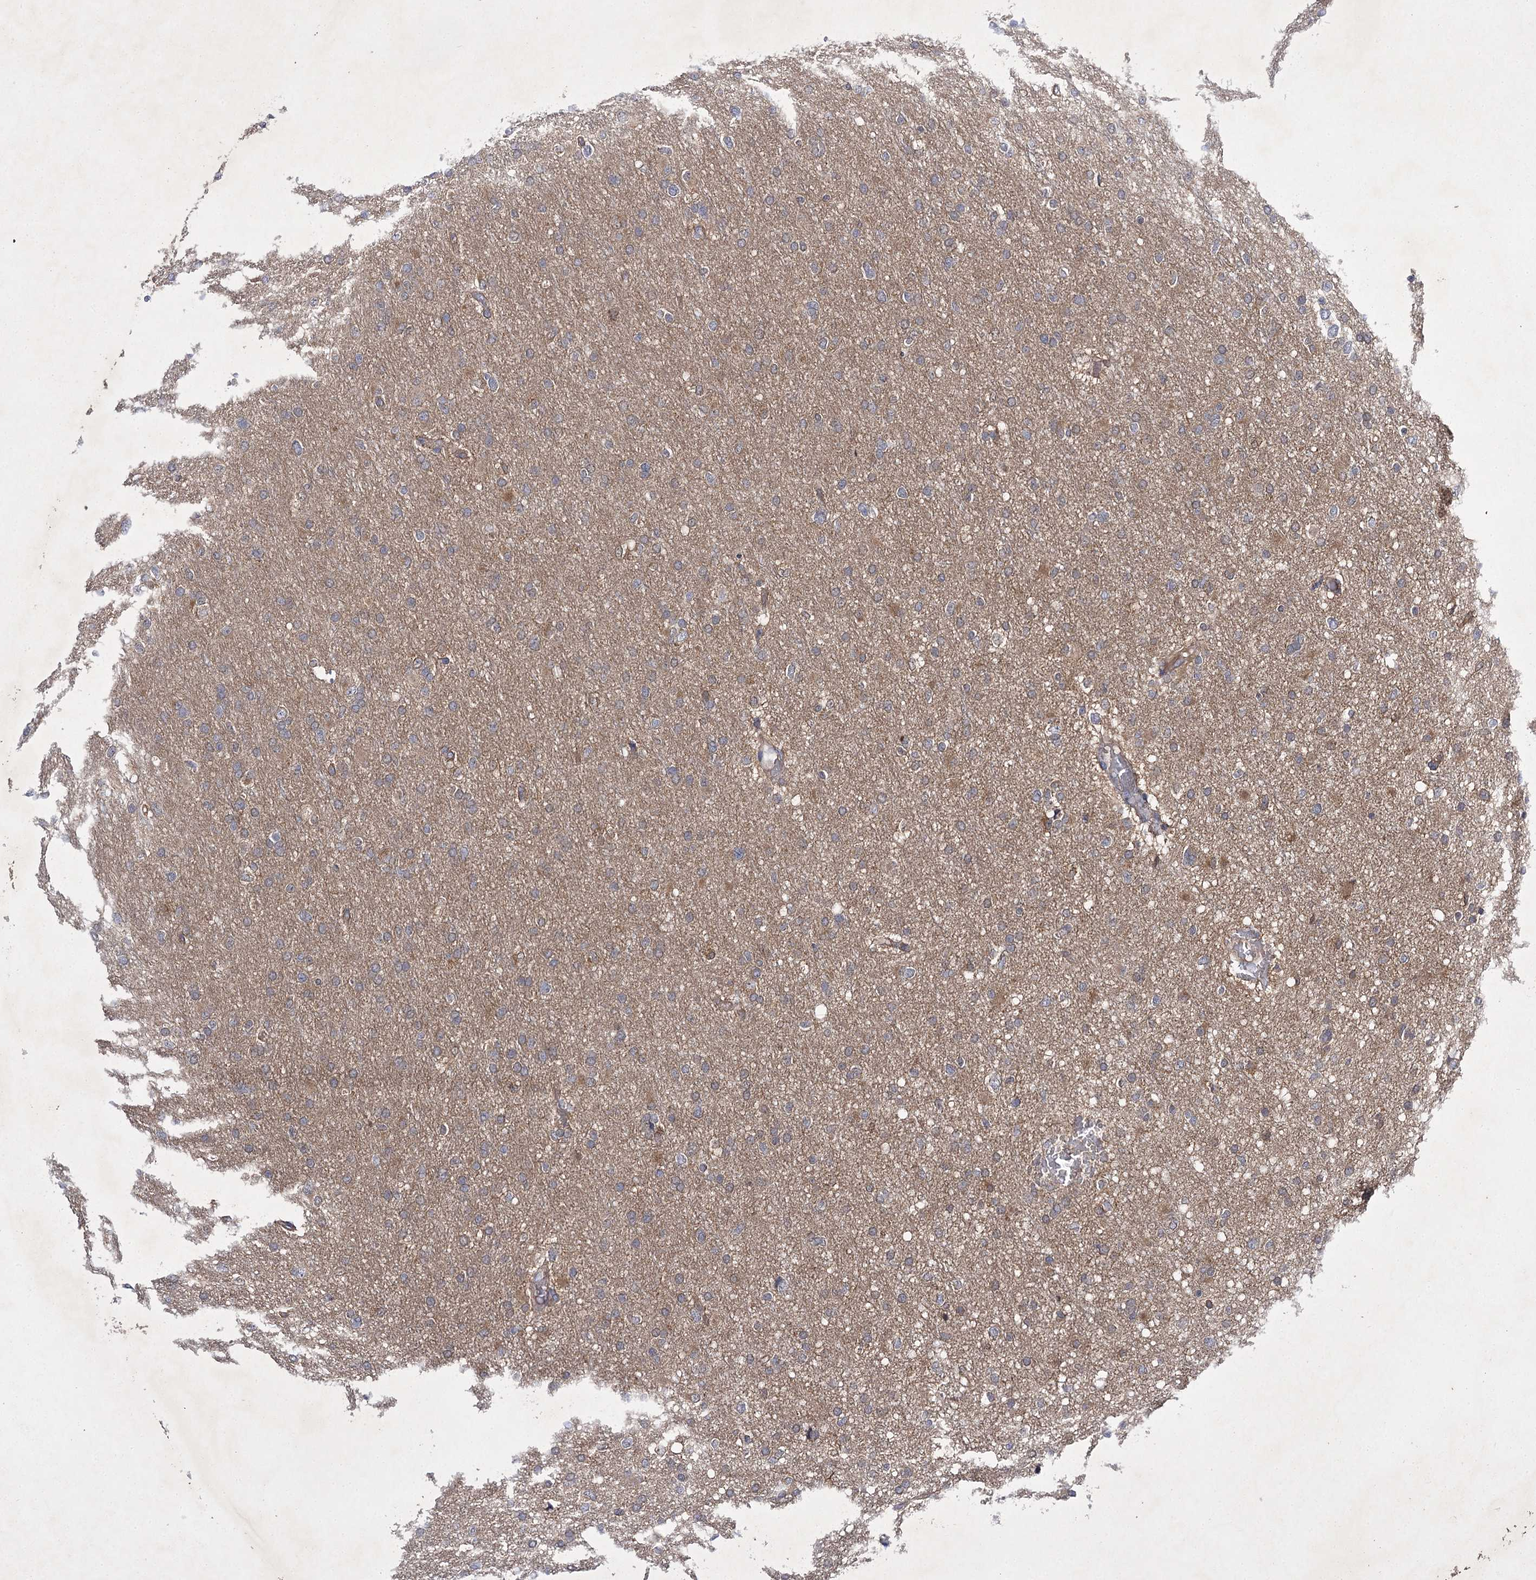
{"staining": {"intensity": "weak", "quantity": "25%-75%", "location": "cytoplasmic/membranous"}, "tissue": "glioma", "cell_type": "Tumor cells", "image_type": "cancer", "snomed": [{"axis": "morphology", "description": "Glioma, malignant, High grade"}, {"axis": "topography", "description": "Cerebral cortex"}], "caption": "Tumor cells demonstrate low levels of weak cytoplasmic/membranous expression in approximately 25%-75% of cells in glioma.", "gene": "BCR", "patient": {"sex": "female", "age": 36}}